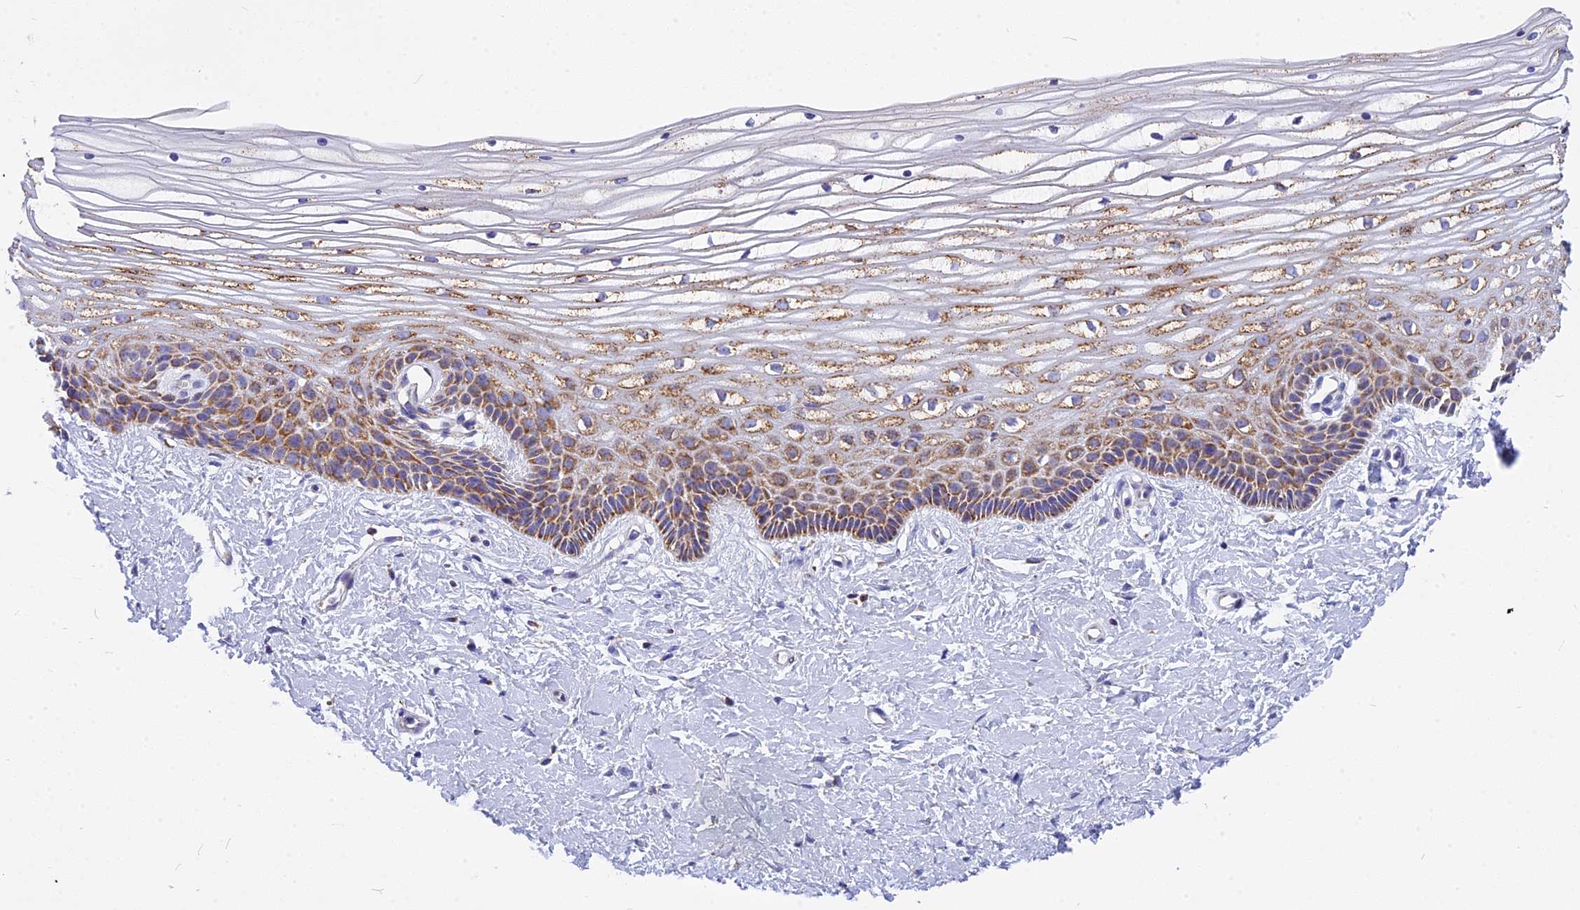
{"staining": {"intensity": "moderate", "quantity": ">75%", "location": "cytoplasmic/membranous"}, "tissue": "vagina", "cell_type": "Squamous epithelial cells", "image_type": "normal", "snomed": [{"axis": "morphology", "description": "Normal tissue, NOS"}, {"axis": "topography", "description": "Vagina"}, {"axis": "topography", "description": "Cervix"}], "caption": "Benign vagina shows moderate cytoplasmic/membranous positivity in about >75% of squamous epithelial cells, visualized by immunohistochemistry.", "gene": "VDAC2", "patient": {"sex": "female", "age": 40}}